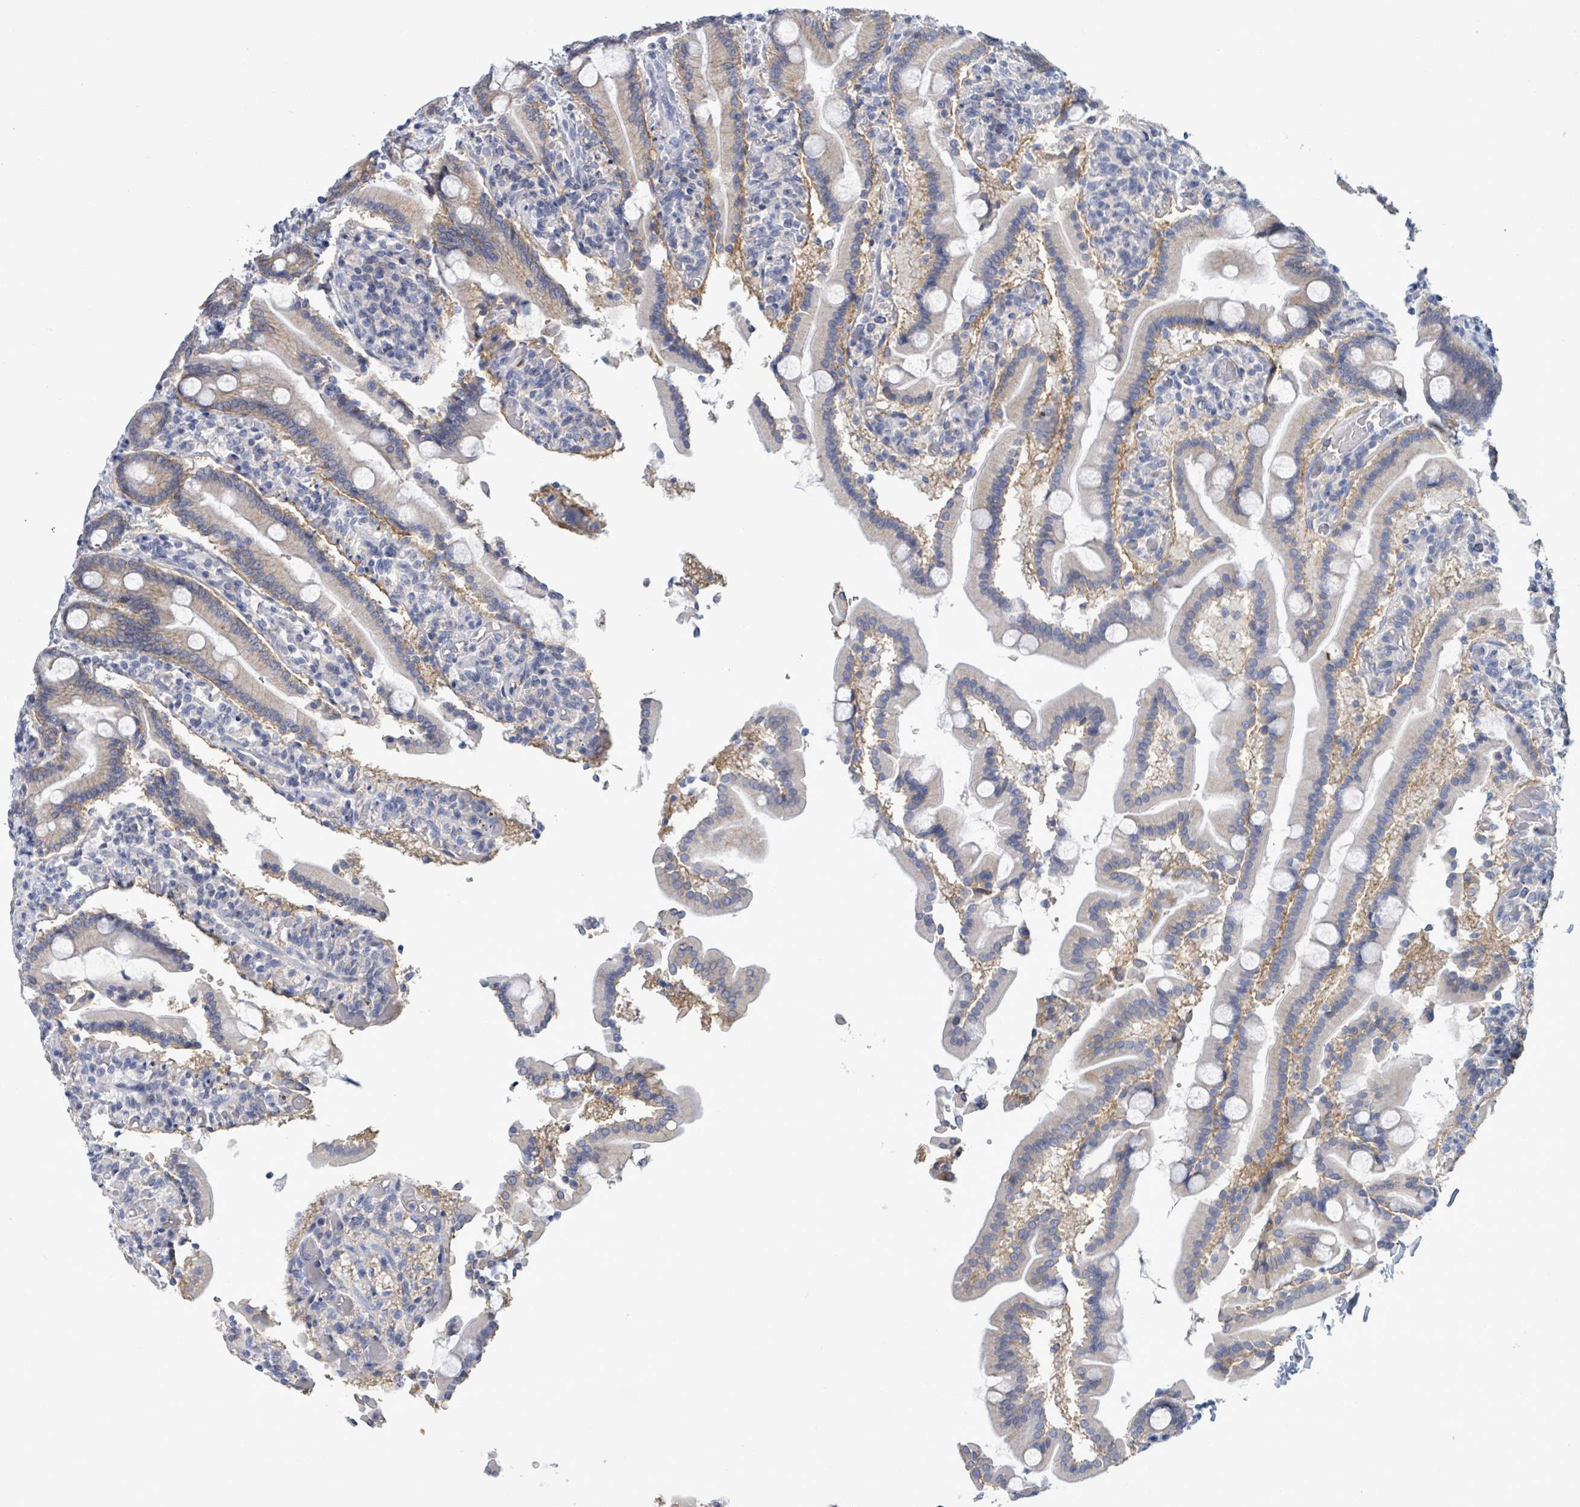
{"staining": {"intensity": "weak", "quantity": "25%-75%", "location": "cytoplasmic/membranous"}, "tissue": "duodenum", "cell_type": "Glandular cells", "image_type": "normal", "snomed": [{"axis": "morphology", "description": "Normal tissue, NOS"}, {"axis": "topography", "description": "Duodenum"}], "caption": "The micrograph shows staining of normal duodenum, revealing weak cytoplasmic/membranous protein expression (brown color) within glandular cells. (Stains: DAB (3,3'-diaminobenzidine) in brown, nuclei in blue, Microscopy: brightfield microscopy at high magnification).", "gene": "BSG", "patient": {"sex": "male", "age": 55}}